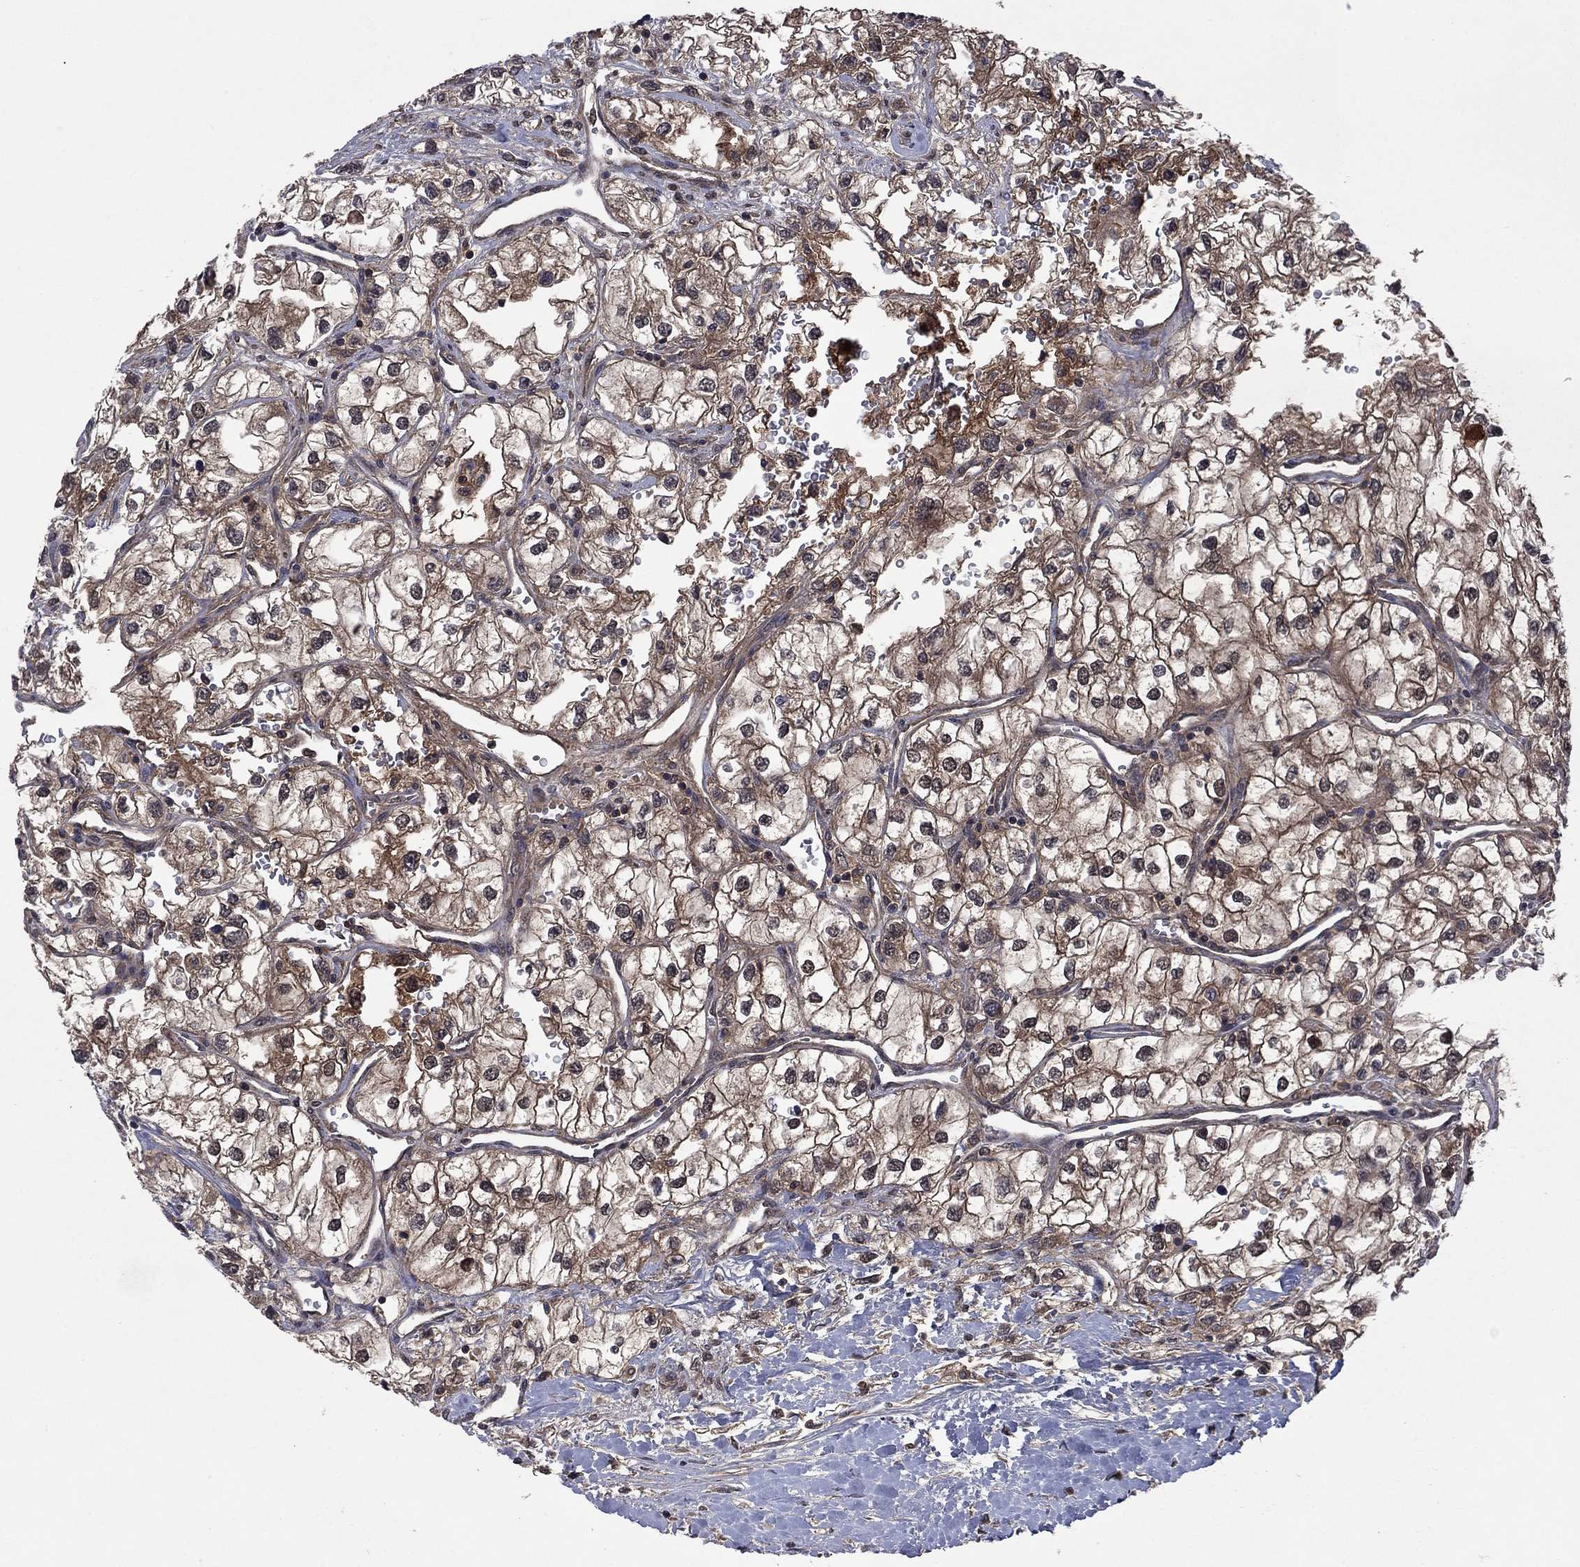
{"staining": {"intensity": "strong", "quantity": ">75%", "location": "cytoplasmic/membranous,nuclear"}, "tissue": "renal cancer", "cell_type": "Tumor cells", "image_type": "cancer", "snomed": [{"axis": "morphology", "description": "Adenocarcinoma, NOS"}, {"axis": "topography", "description": "Kidney"}], "caption": "About >75% of tumor cells in renal cancer demonstrate strong cytoplasmic/membranous and nuclear protein expression as visualized by brown immunohistochemical staining.", "gene": "IAH1", "patient": {"sex": "male", "age": 59}}